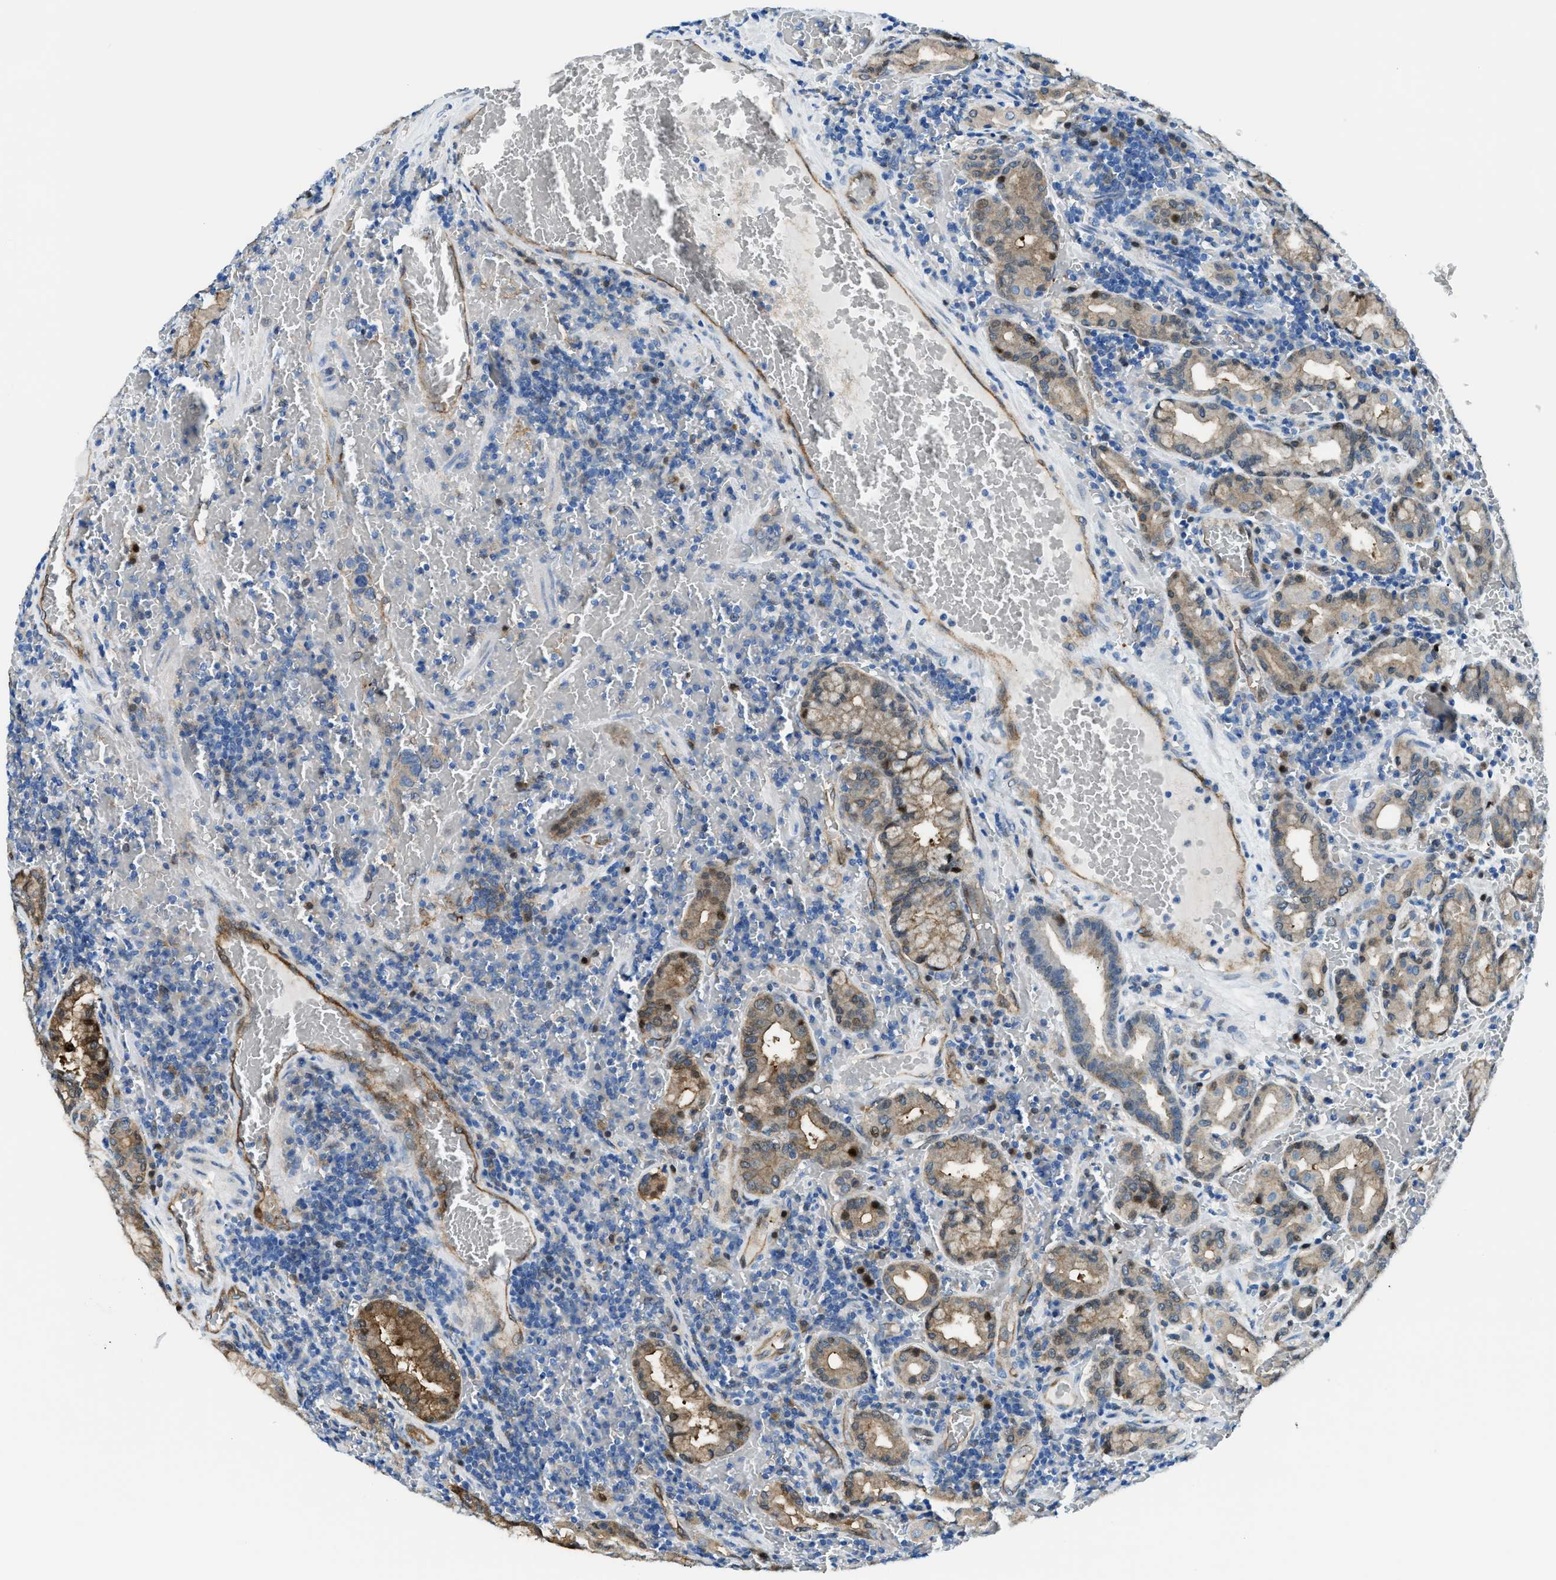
{"staining": {"intensity": "moderate", "quantity": "25%-75%", "location": "cytoplasmic/membranous,nuclear"}, "tissue": "stomach", "cell_type": "Glandular cells", "image_type": "normal", "snomed": [{"axis": "morphology", "description": "Normal tissue, NOS"}, {"axis": "morphology", "description": "Carcinoid, malignant, NOS"}, {"axis": "topography", "description": "Stomach, upper"}], "caption": "A brown stain shows moderate cytoplasmic/membranous,nuclear expression of a protein in glandular cells of normal human stomach. Using DAB (3,3'-diaminobenzidine) (brown) and hematoxylin (blue) stains, captured at high magnification using brightfield microscopy.", "gene": "YWHAE", "patient": {"sex": "male", "age": 39}}